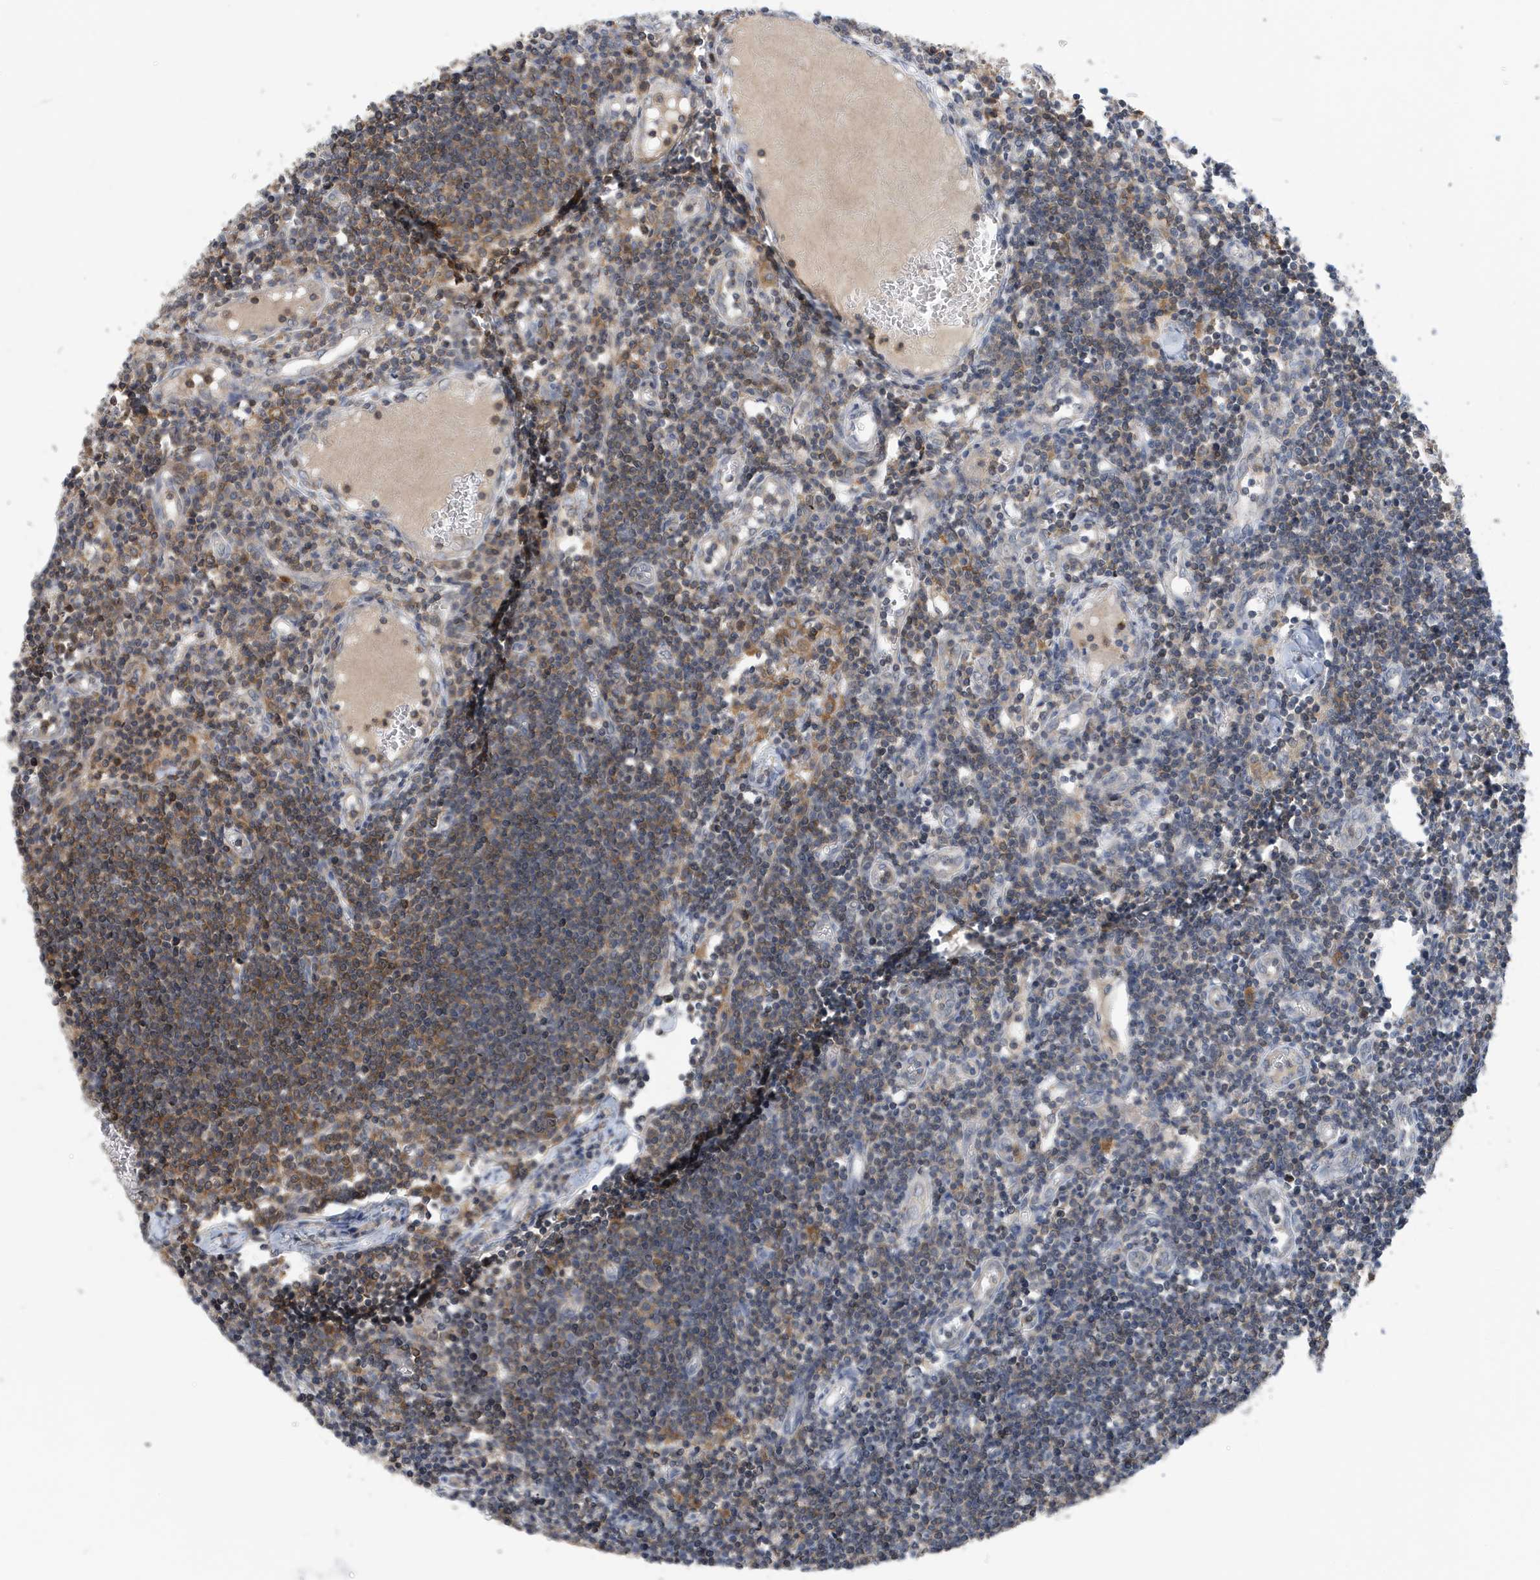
{"staining": {"intensity": "strong", "quantity": "<25%", "location": "cytoplasmic/membranous"}, "tissue": "lymph node", "cell_type": "Germinal center cells", "image_type": "normal", "snomed": [{"axis": "morphology", "description": "Normal tissue, NOS"}, {"axis": "morphology", "description": "Malignant melanoma, Metastatic site"}, {"axis": "topography", "description": "Lymph node"}], "caption": "This is a photomicrograph of IHC staining of normal lymph node, which shows strong positivity in the cytoplasmic/membranous of germinal center cells.", "gene": "NSUN3", "patient": {"sex": "male", "age": 41}}